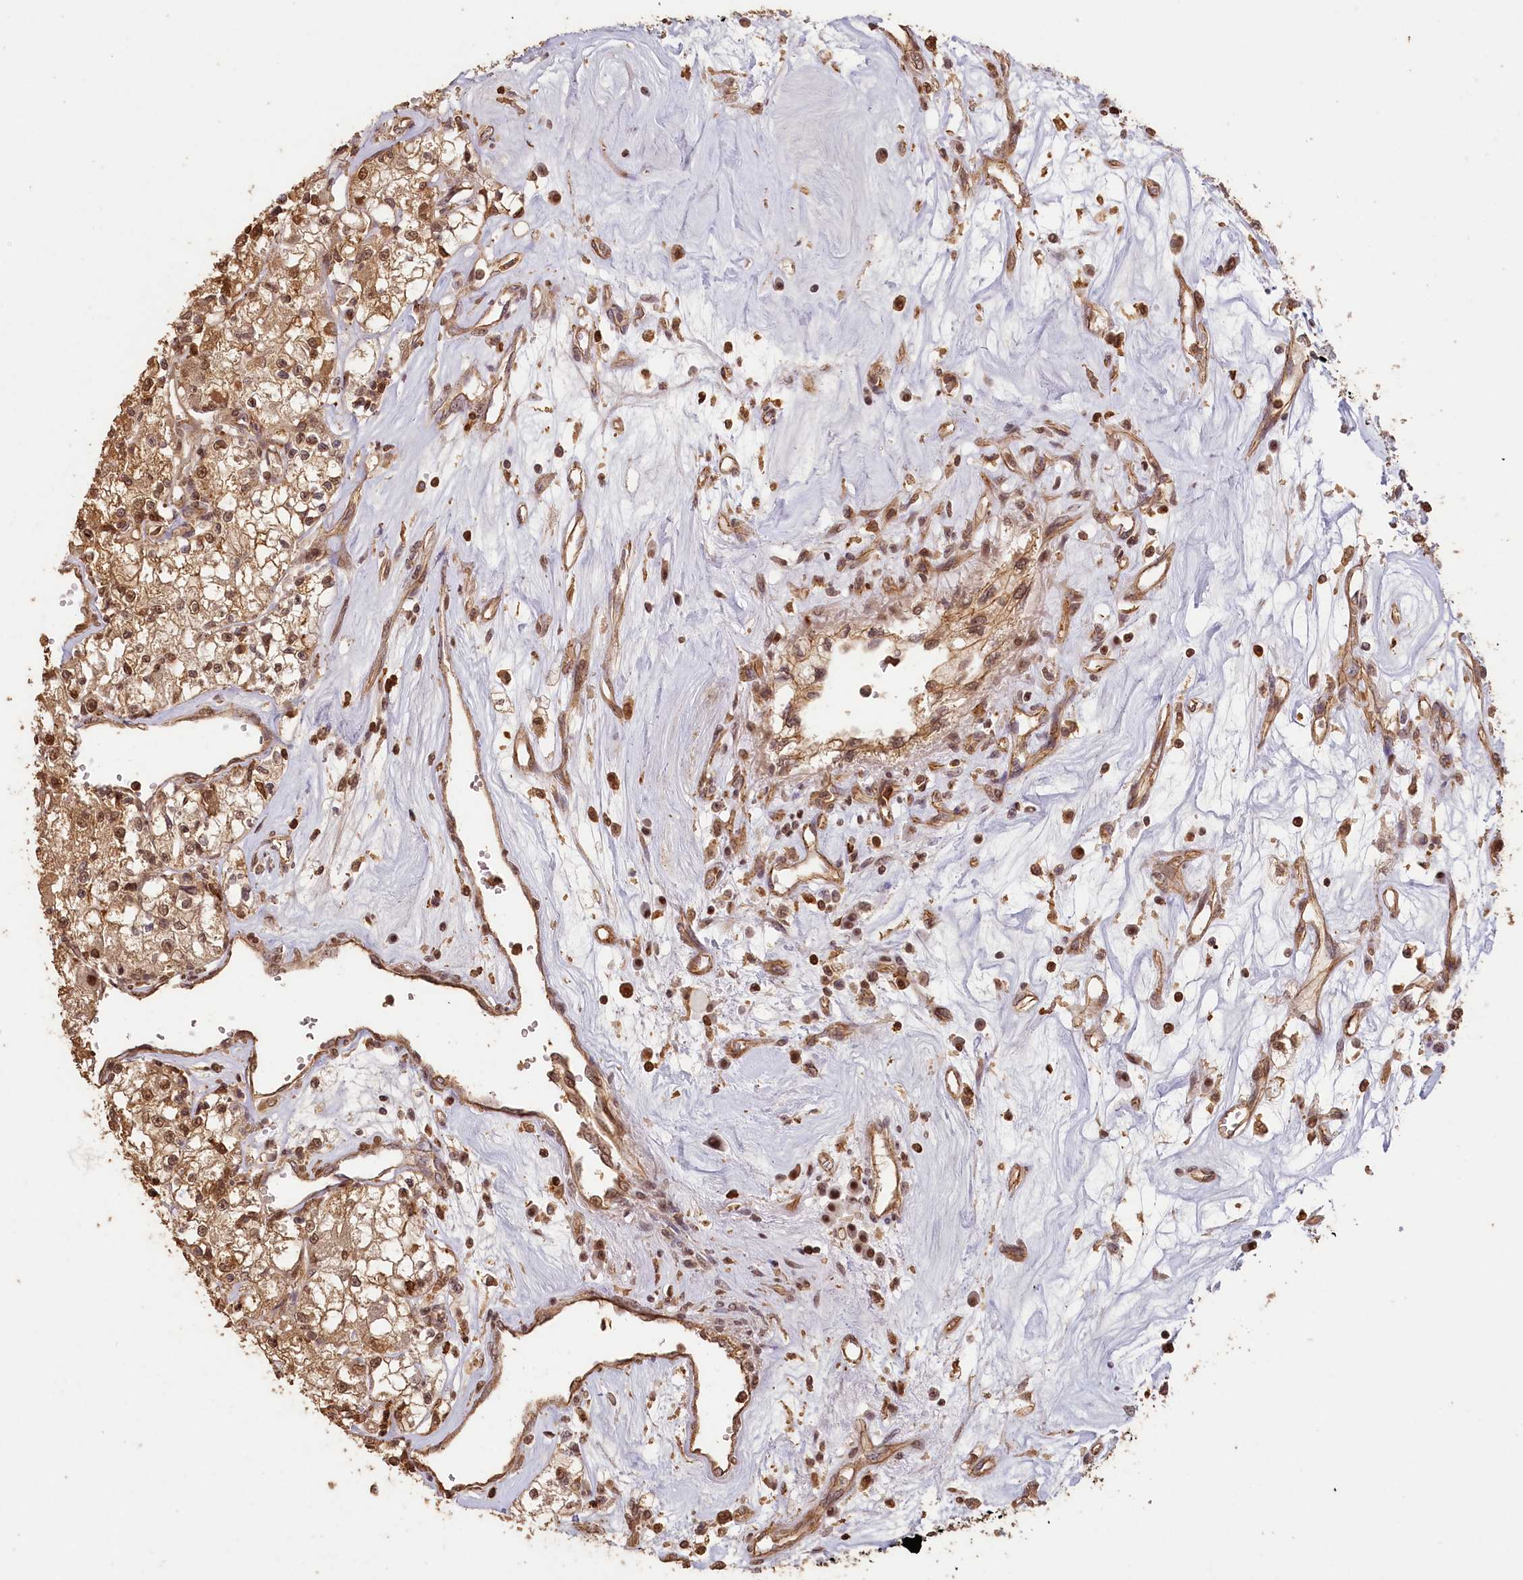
{"staining": {"intensity": "moderate", "quantity": ">75%", "location": "cytoplasmic/membranous,nuclear"}, "tissue": "renal cancer", "cell_type": "Tumor cells", "image_type": "cancer", "snomed": [{"axis": "morphology", "description": "Adenocarcinoma, NOS"}, {"axis": "topography", "description": "Kidney"}], "caption": "Tumor cells demonstrate medium levels of moderate cytoplasmic/membranous and nuclear expression in approximately >75% of cells in human renal adenocarcinoma.", "gene": "MADD", "patient": {"sex": "female", "age": 59}}